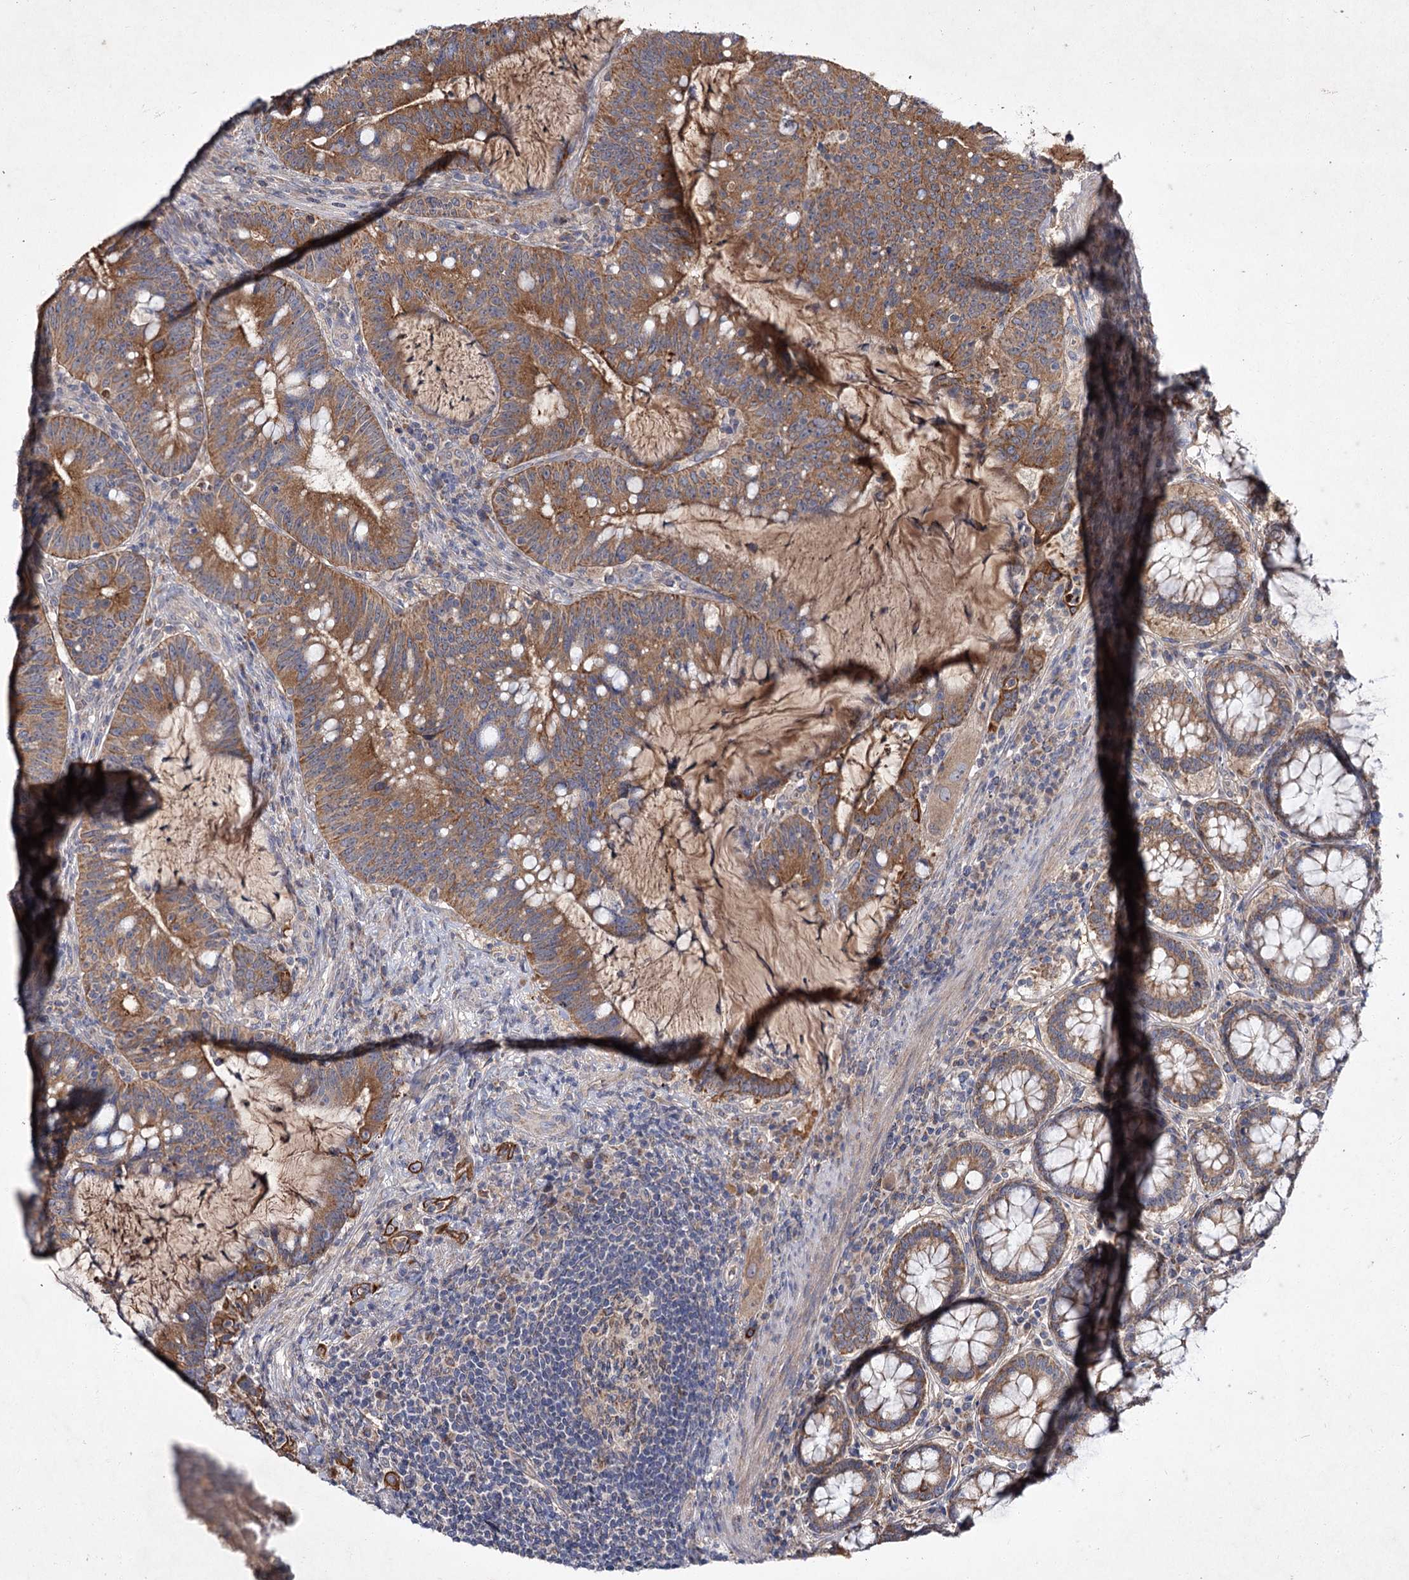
{"staining": {"intensity": "moderate", "quantity": ">75%", "location": "cytoplasmic/membranous"}, "tissue": "colorectal cancer", "cell_type": "Tumor cells", "image_type": "cancer", "snomed": [{"axis": "morphology", "description": "Adenocarcinoma, NOS"}, {"axis": "topography", "description": "Colon"}], "caption": "Protein analysis of colorectal adenocarcinoma tissue exhibits moderate cytoplasmic/membranous expression in approximately >75% of tumor cells.", "gene": "MFN1", "patient": {"sex": "female", "age": 66}}